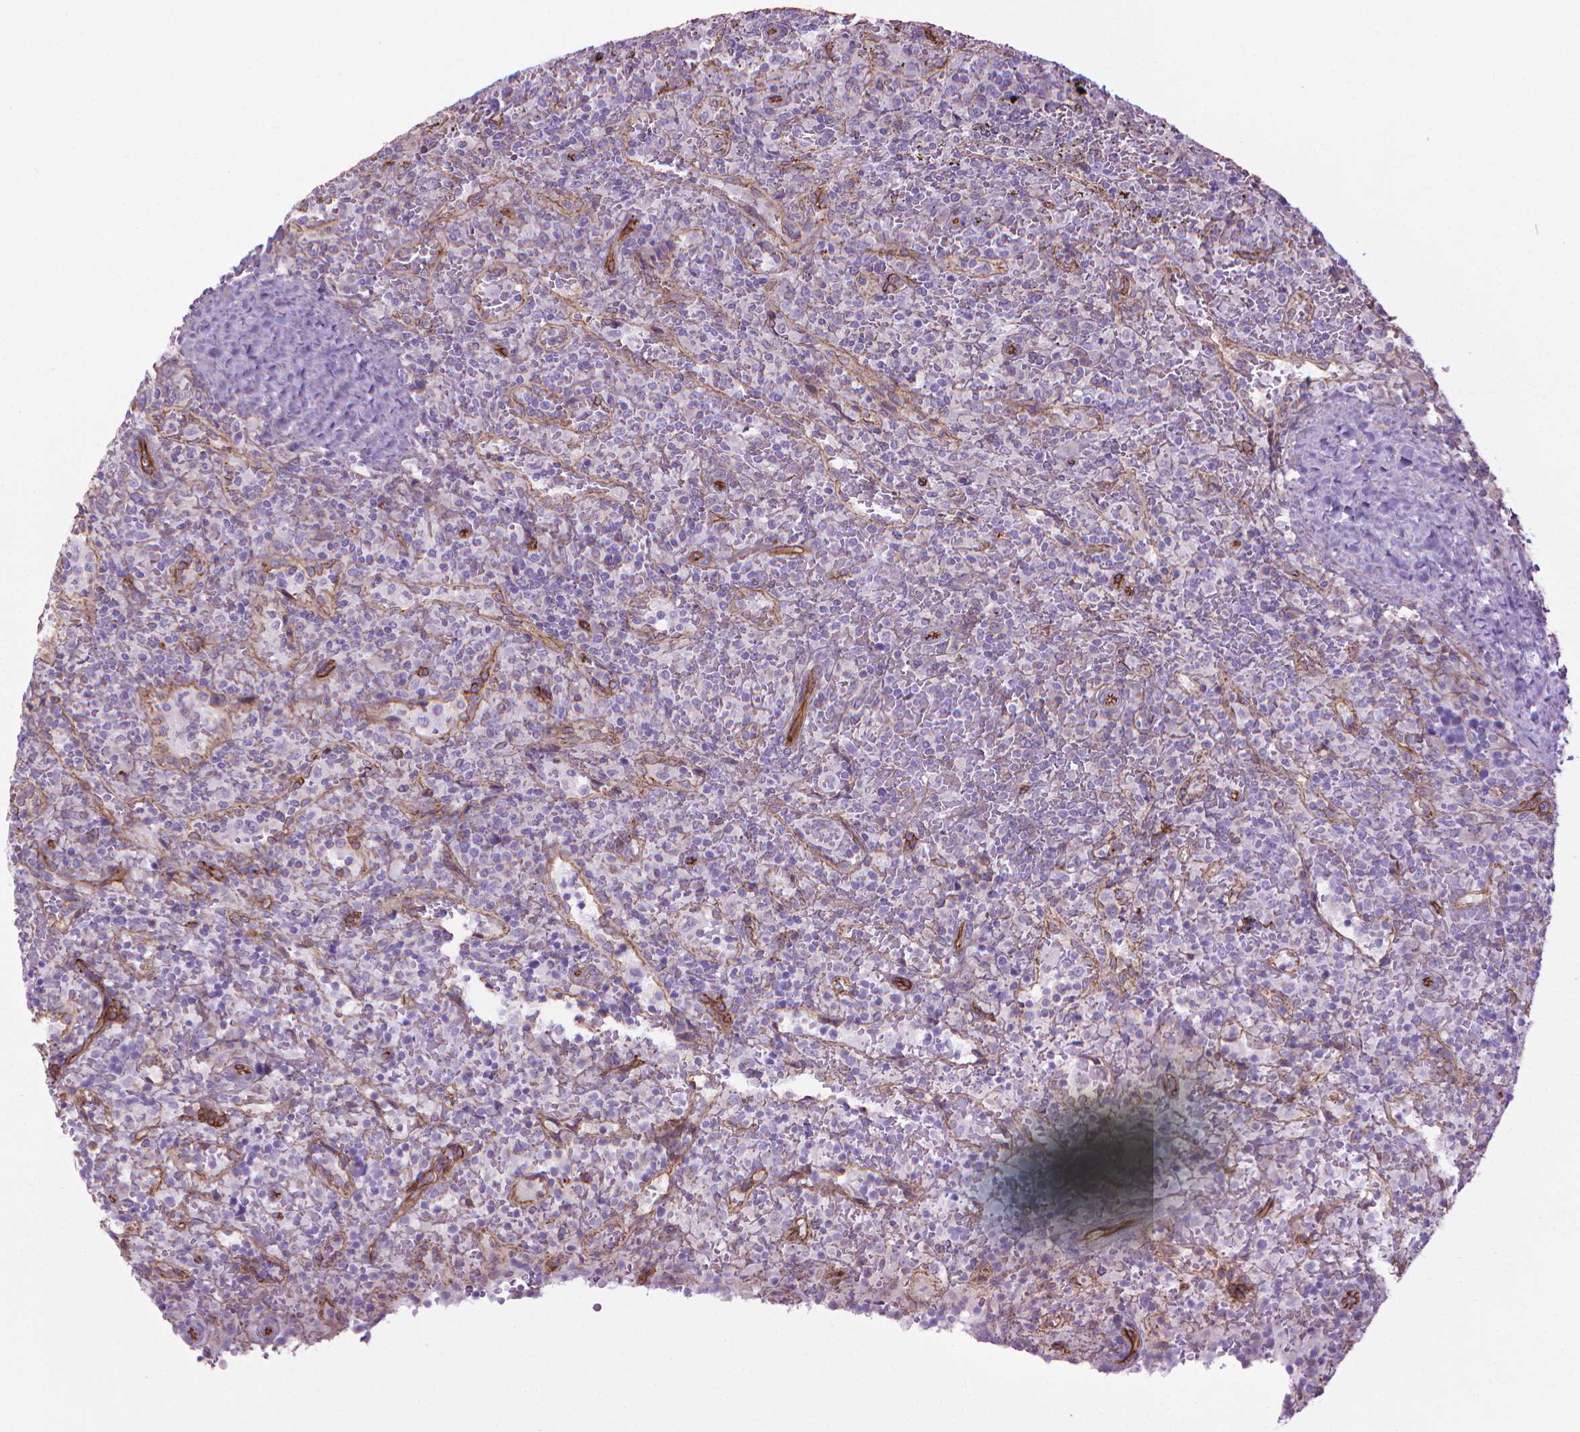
{"staining": {"intensity": "negative", "quantity": "none", "location": "none"}, "tissue": "lymphoma", "cell_type": "Tumor cells", "image_type": "cancer", "snomed": [{"axis": "morphology", "description": "Malignant lymphoma, non-Hodgkin's type, Low grade"}, {"axis": "topography", "description": "Spleen"}], "caption": "Immunohistochemistry (IHC) histopathology image of neoplastic tissue: lymphoma stained with DAB reveals no significant protein positivity in tumor cells.", "gene": "TENT5A", "patient": {"sex": "male", "age": 62}}